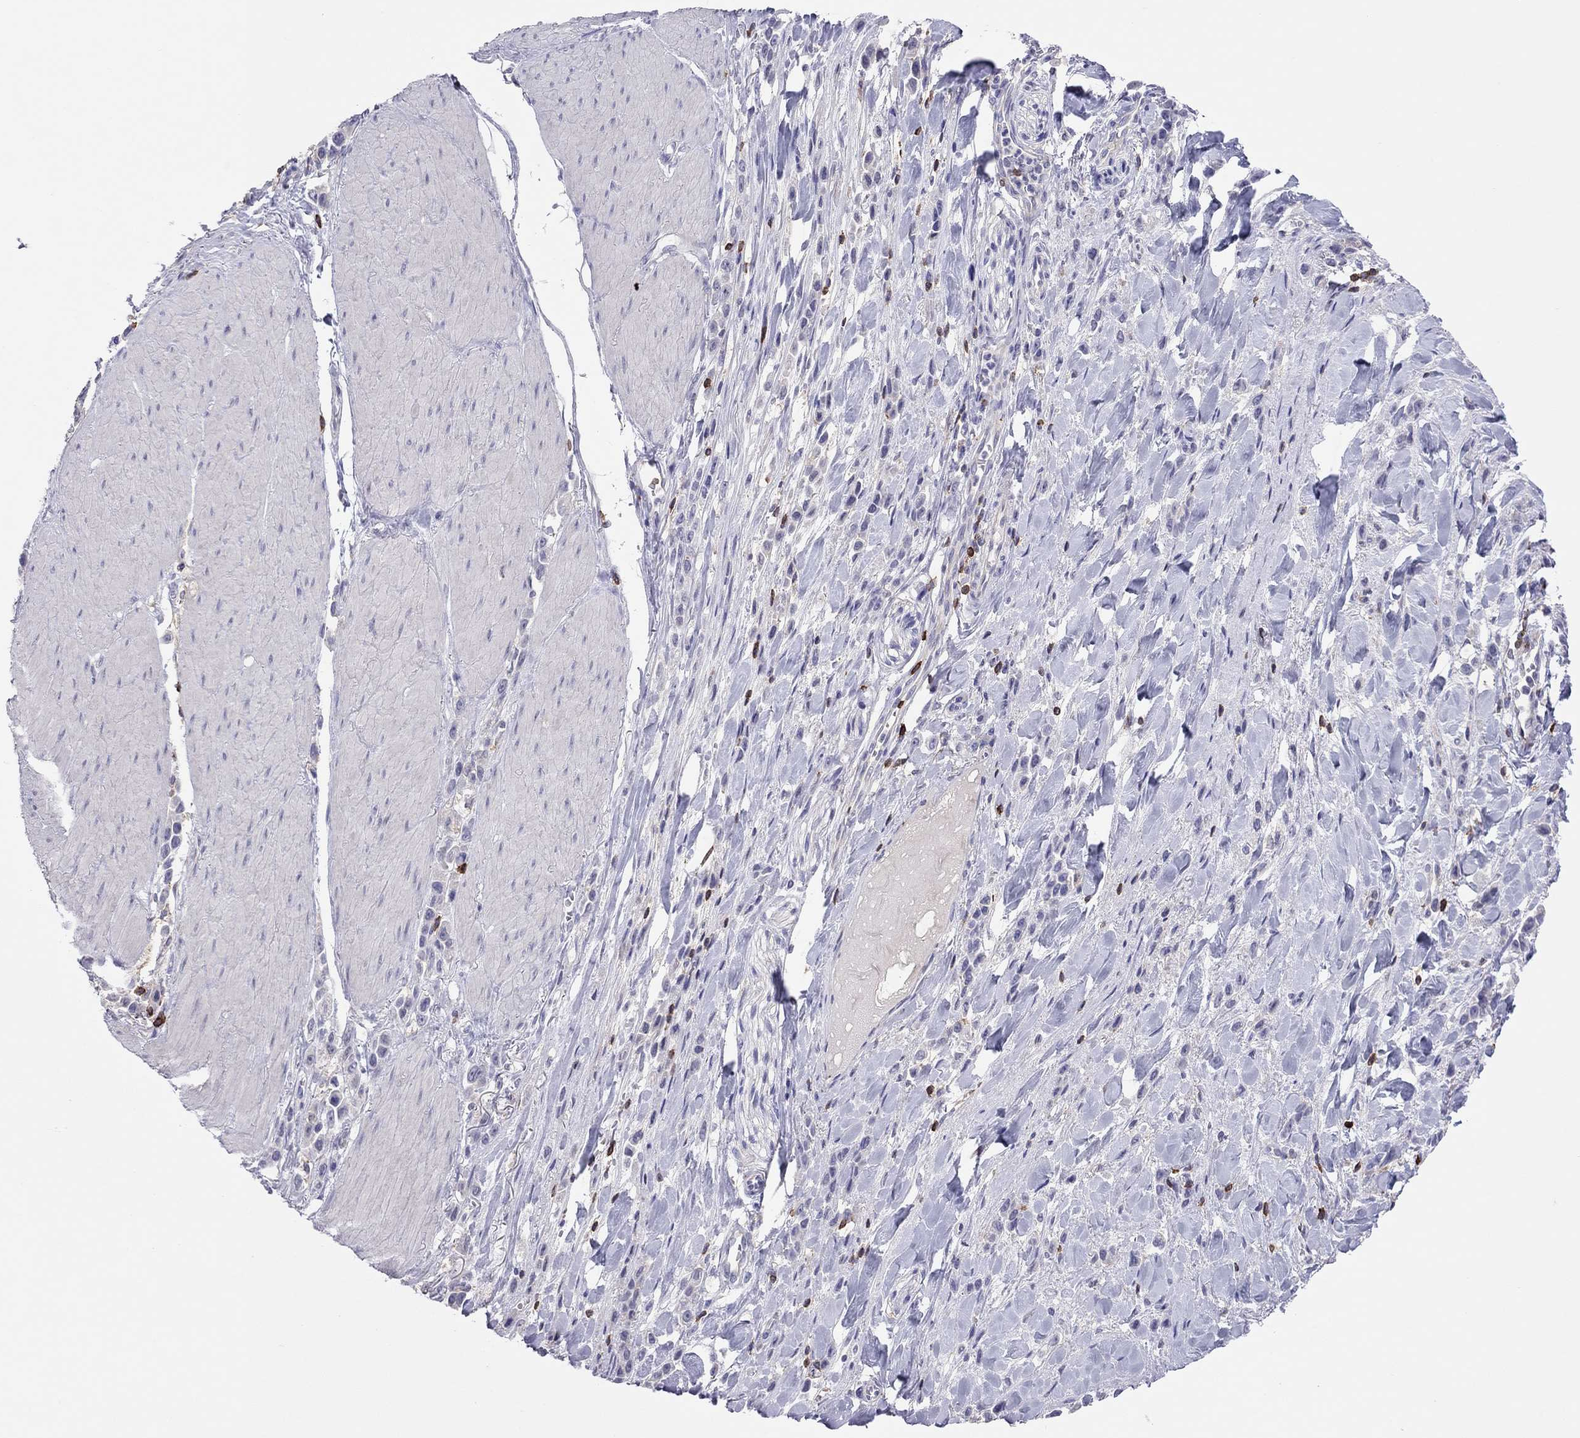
{"staining": {"intensity": "negative", "quantity": "none", "location": "none"}, "tissue": "stomach cancer", "cell_type": "Tumor cells", "image_type": "cancer", "snomed": [{"axis": "morphology", "description": "Adenocarcinoma, NOS"}, {"axis": "topography", "description": "Stomach"}], "caption": "DAB immunohistochemical staining of human adenocarcinoma (stomach) reveals no significant expression in tumor cells. Nuclei are stained in blue.", "gene": "MND1", "patient": {"sex": "male", "age": 47}}